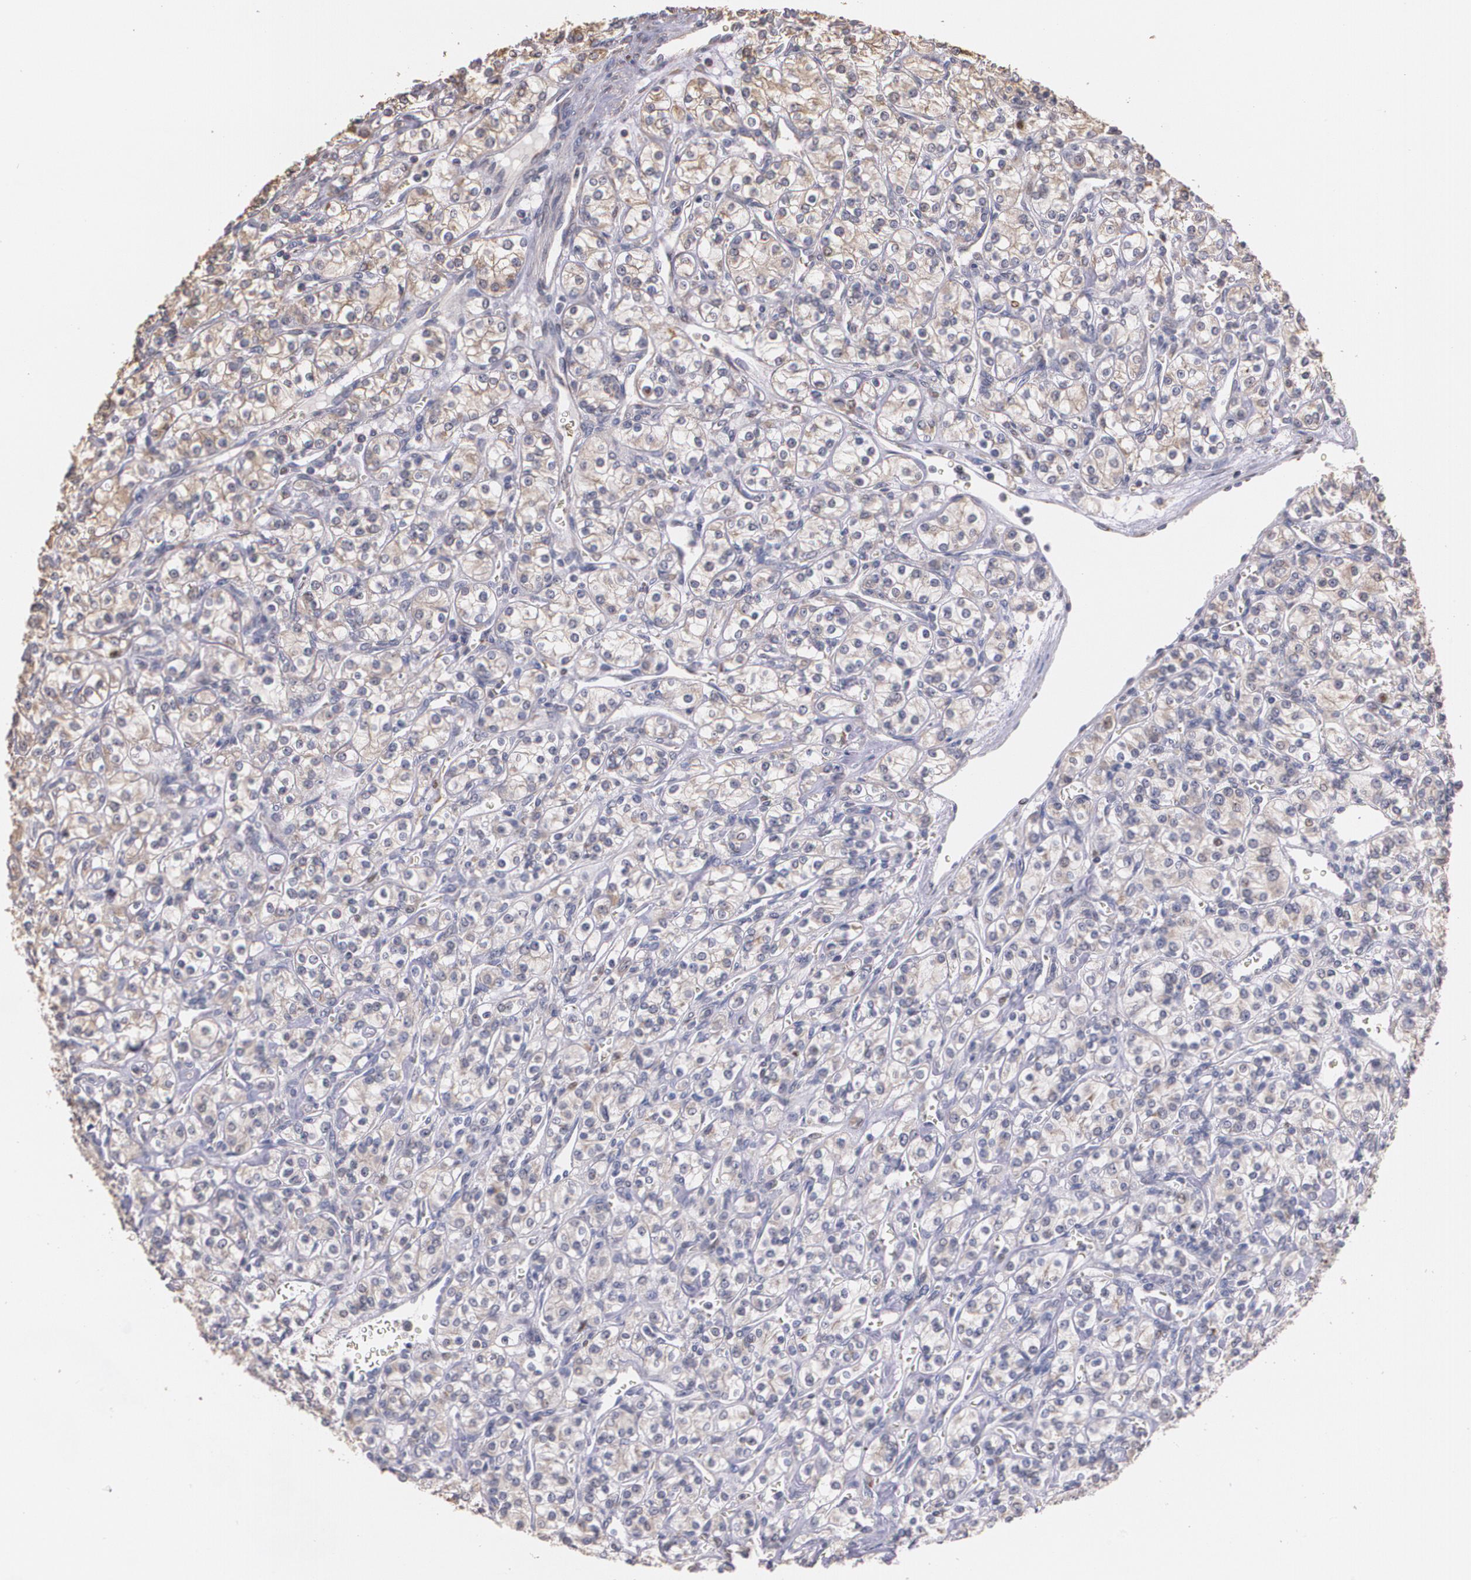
{"staining": {"intensity": "weak", "quantity": ">75%", "location": "cytoplasmic/membranous"}, "tissue": "renal cancer", "cell_type": "Tumor cells", "image_type": "cancer", "snomed": [{"axis": "morphology", "description": "Adenocarcinoma, NOS"}, {"axis": "topography", "description": "Kidney"}], "caption": "High-power microscopy captured an immunohistochemistry (IHC) image of adenocarcinoma (renal), revealing weak cytoplasmic/membranous staining in approximately >75% of tumor cells.", "gene": "ATF3", "patient": {"sex": "male", "age": 77}}